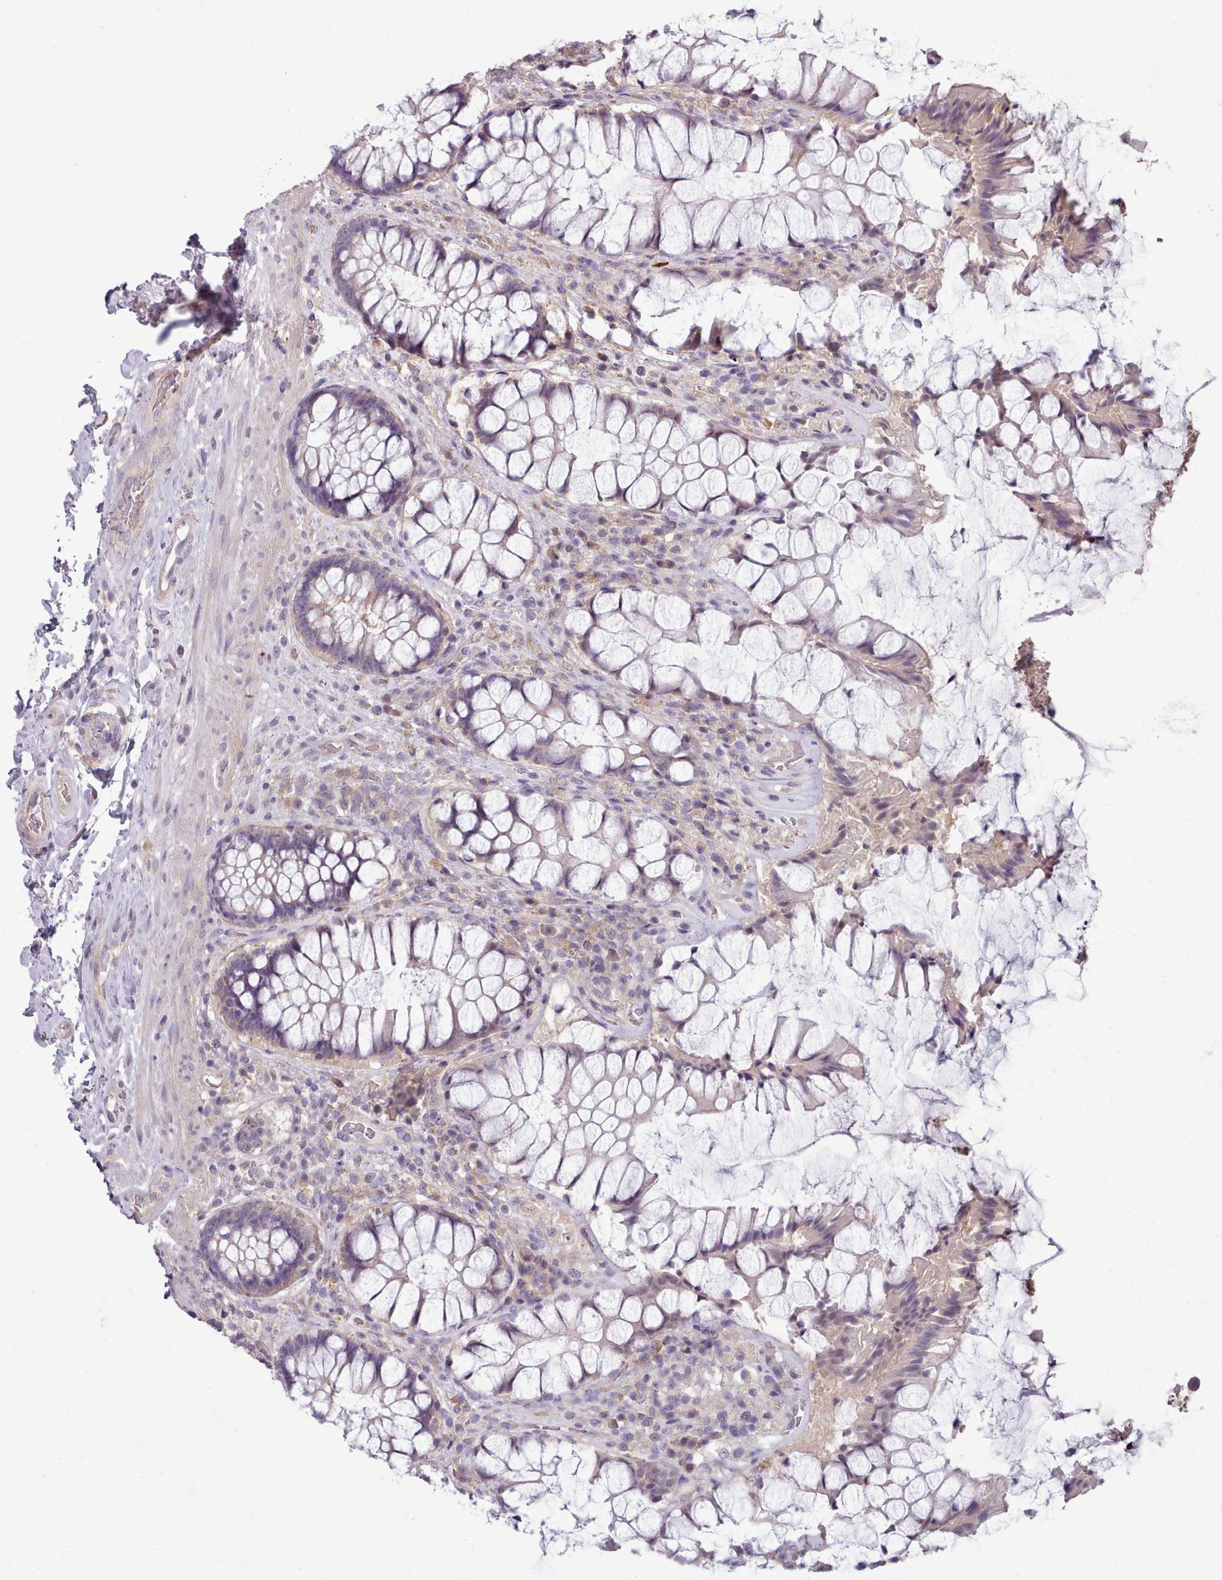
{"staining": {"intensity": "weak", "quantity": "<25%", "location": "cytoplasmic/membranous"}, "tissue": "rectum", "cell_type": "Glandular cells", "image_type": "normal", "snomed": [{"axis": "morphology", "description": "Normal tissue, NOS"}, {"axis": "topography", "description": "Rectum"}], "caption": "An image of rectum stained for a protein reveals no brown staining in glandular cells.", "gene": "DPF1", "patient": {"sex": "female", "age": 58}}